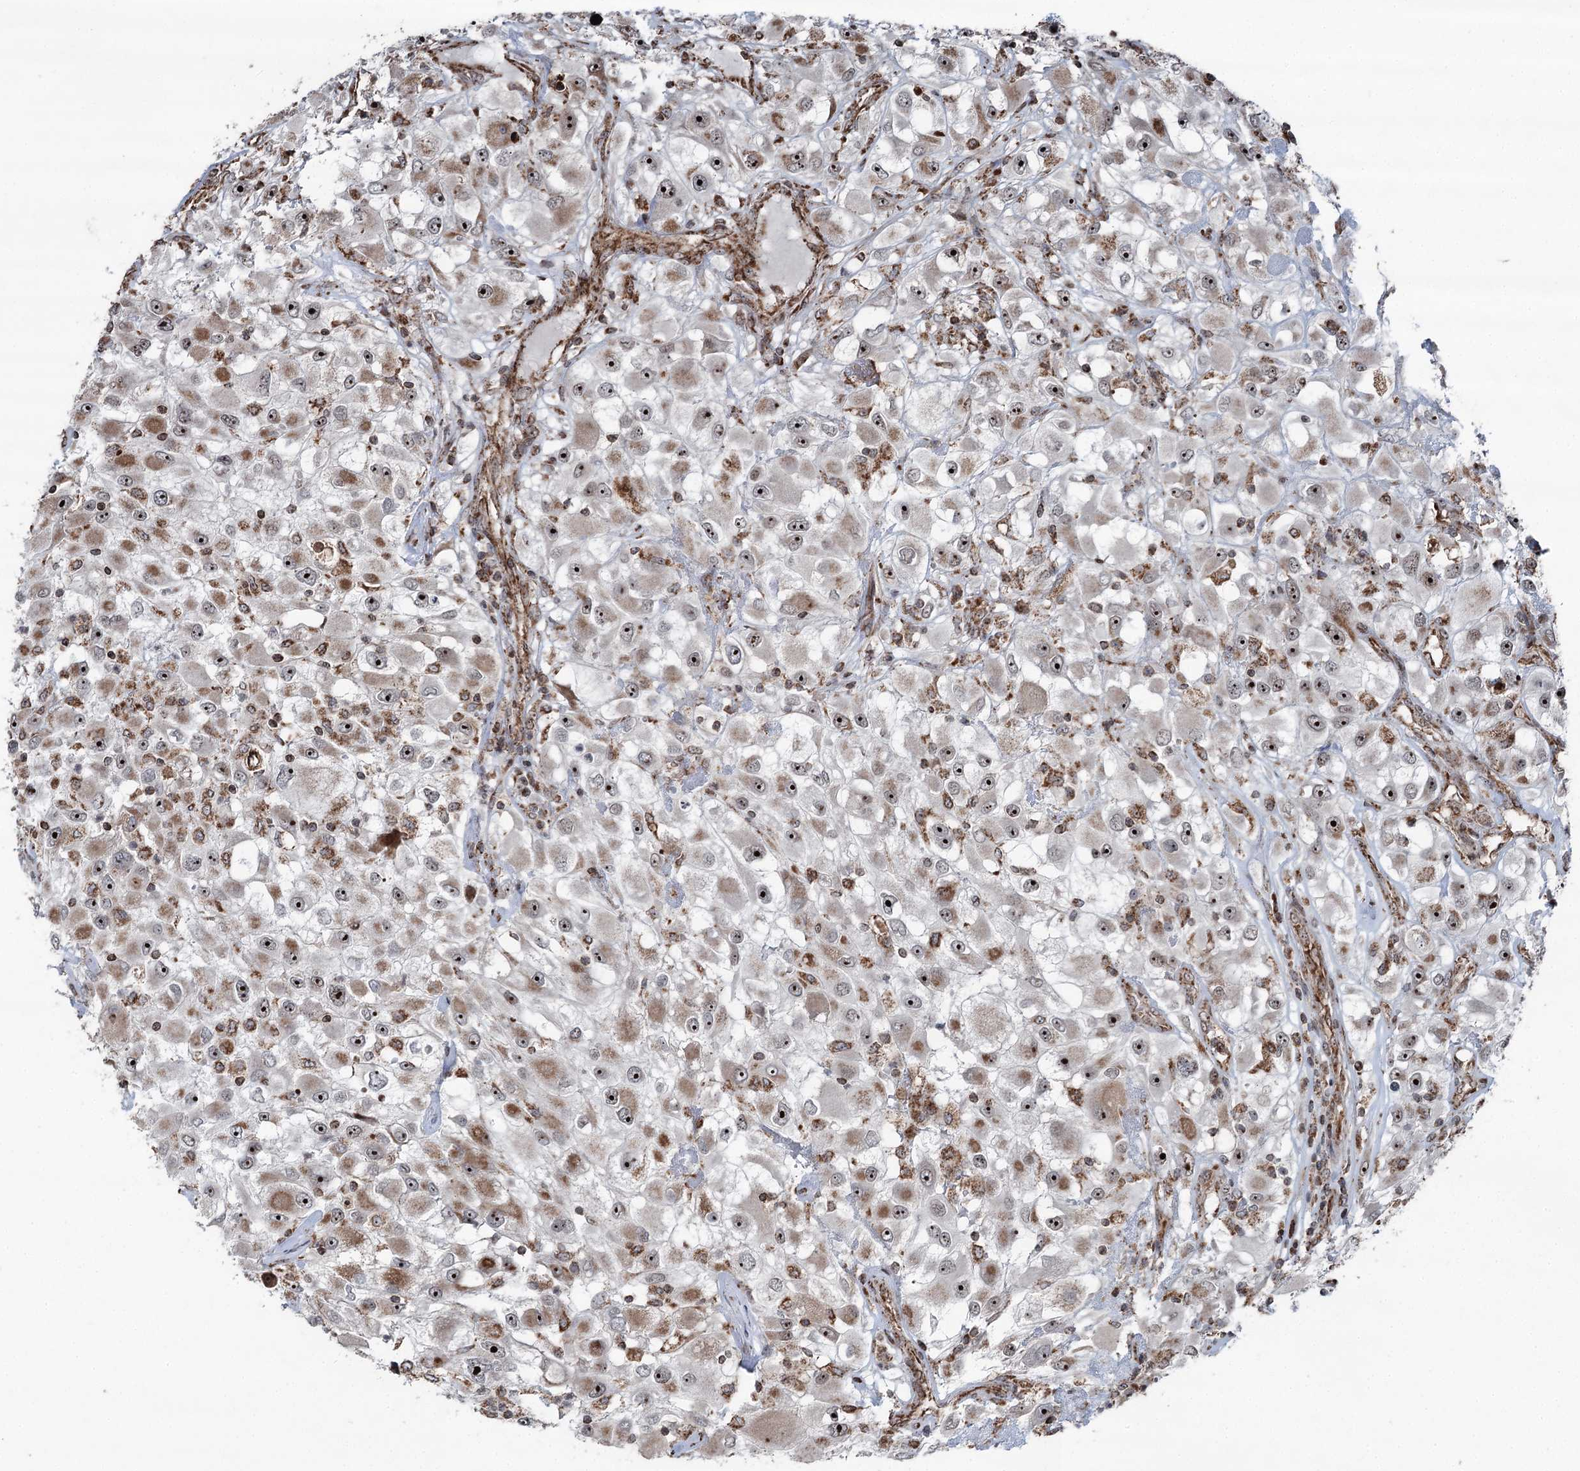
{"staining": {"intensity": "strong", "quantity": ">75%", "location": "cytoplasmic/membranous,nuclear"}, "tissue": "renal cancer", "cell_type": "Tumor cells", "image_type": "cancer", "snomed": [{"axis": "morphology", "description": "Adenocarcinoma, NOS"}, {"axis": "topography", "description": "Kidney"}], "caption": "Immunohistochemistry (IHC) staining of renal adenocarcinoma, which shows high levels of strong cytoplasmic/membranous and nuclear staining in about >75% of tumor cells indicating strong cytoplasmic/membranous and nuclear protein positivity. The staining was performed using DAB (brown) for protein detection and nuclei were counterstained in hematoxylin (blue).", "gene": "STEEP1", "patient": {"sex": "female", "age": 52}}